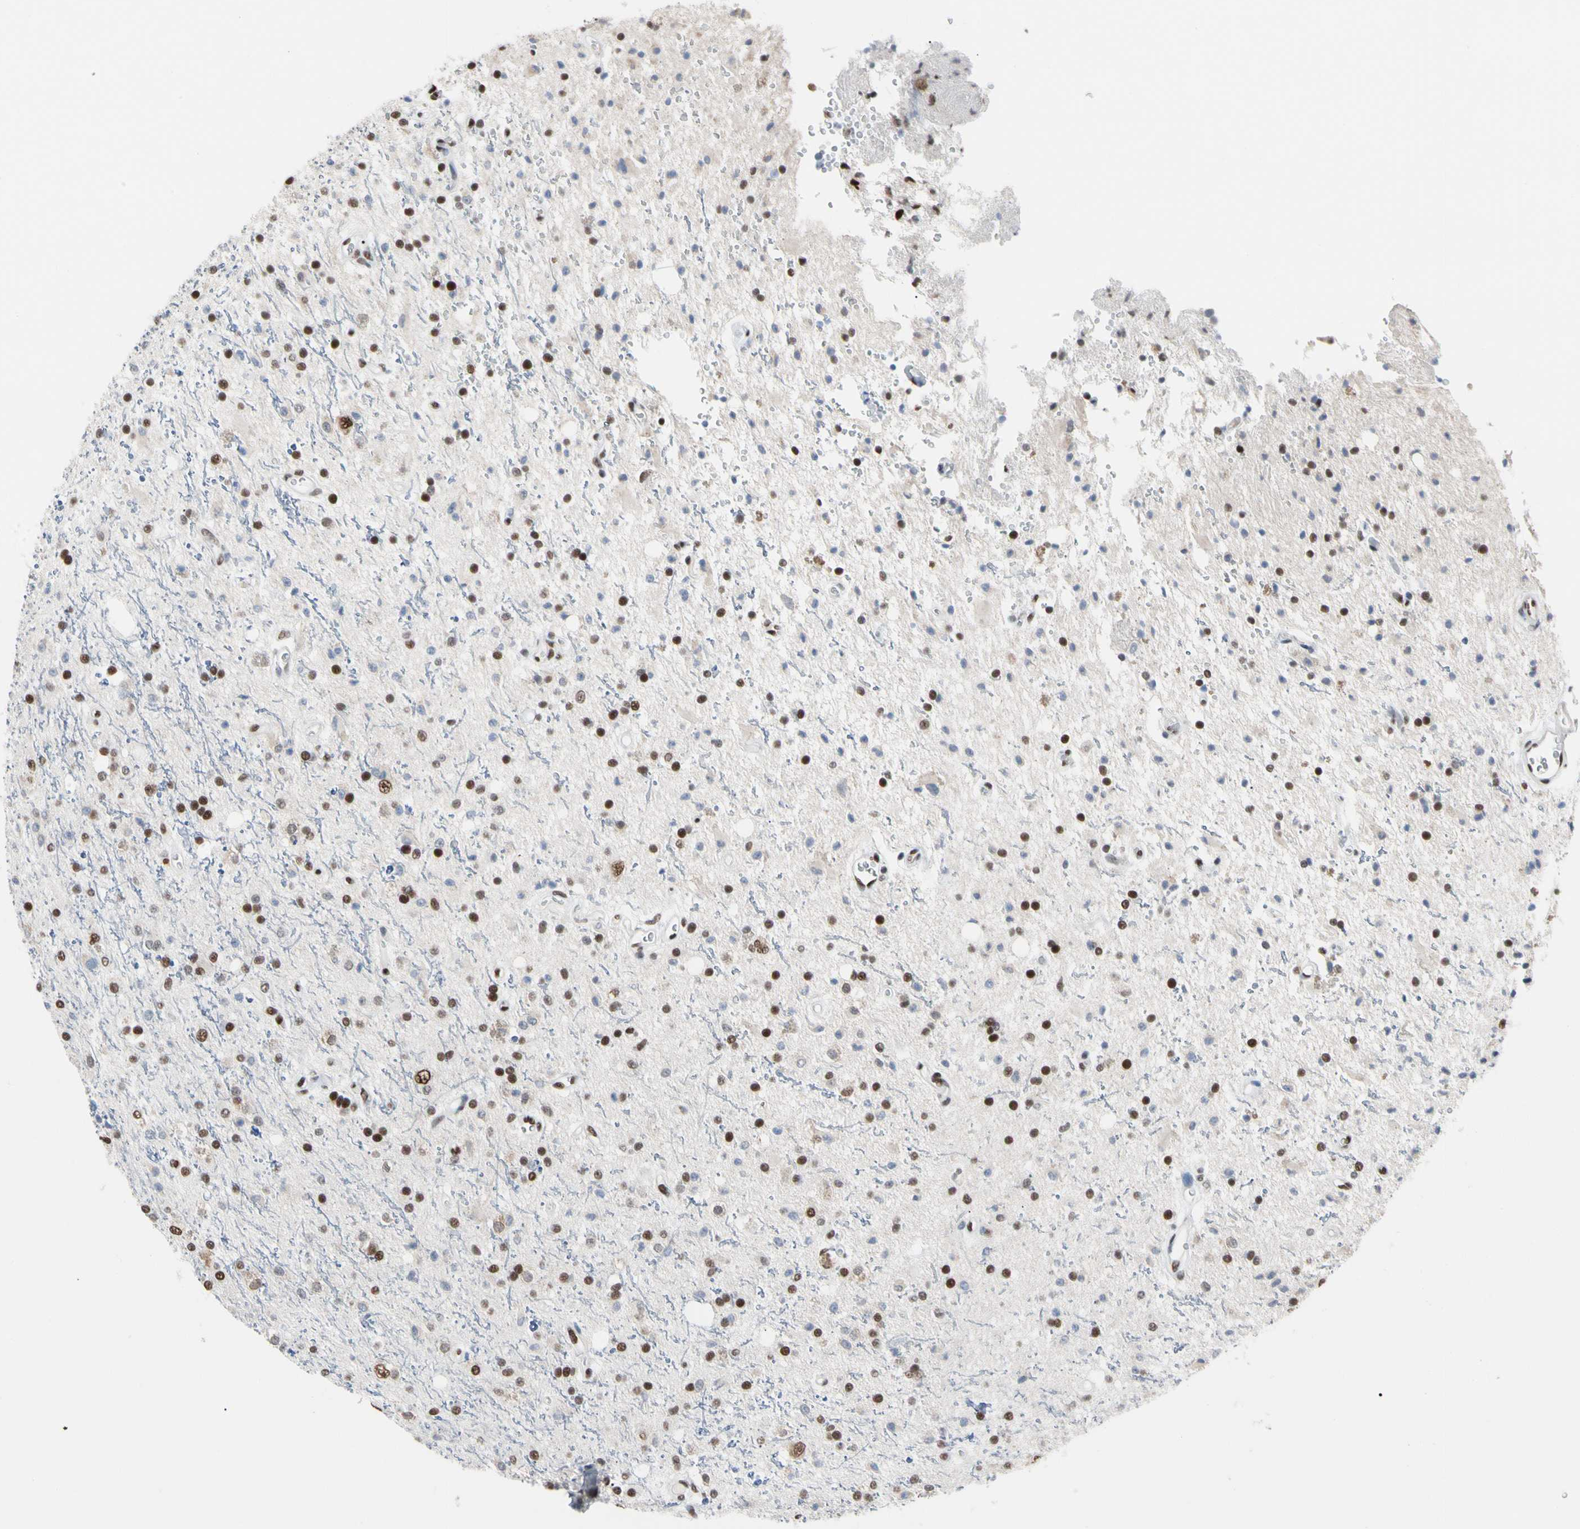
{"staining": {"intensity": "strong", "quantity": "25%-75%", "location": "nuclear"}, "tissue": "glioma", "cell_type": "Tumor cells", "image_type": "cancer", "snomed": [{"axis": "morphology", "description": "Glioma, malignant, High grade"}, {"axis": "topography", "description": "Brain"}], "caption": "High-grade glioma (malignant) stained with a protein marker shows strong staining in tumor cells.", "gene": "FAM98B", "patient": {"sex": "male", "age": 47}}